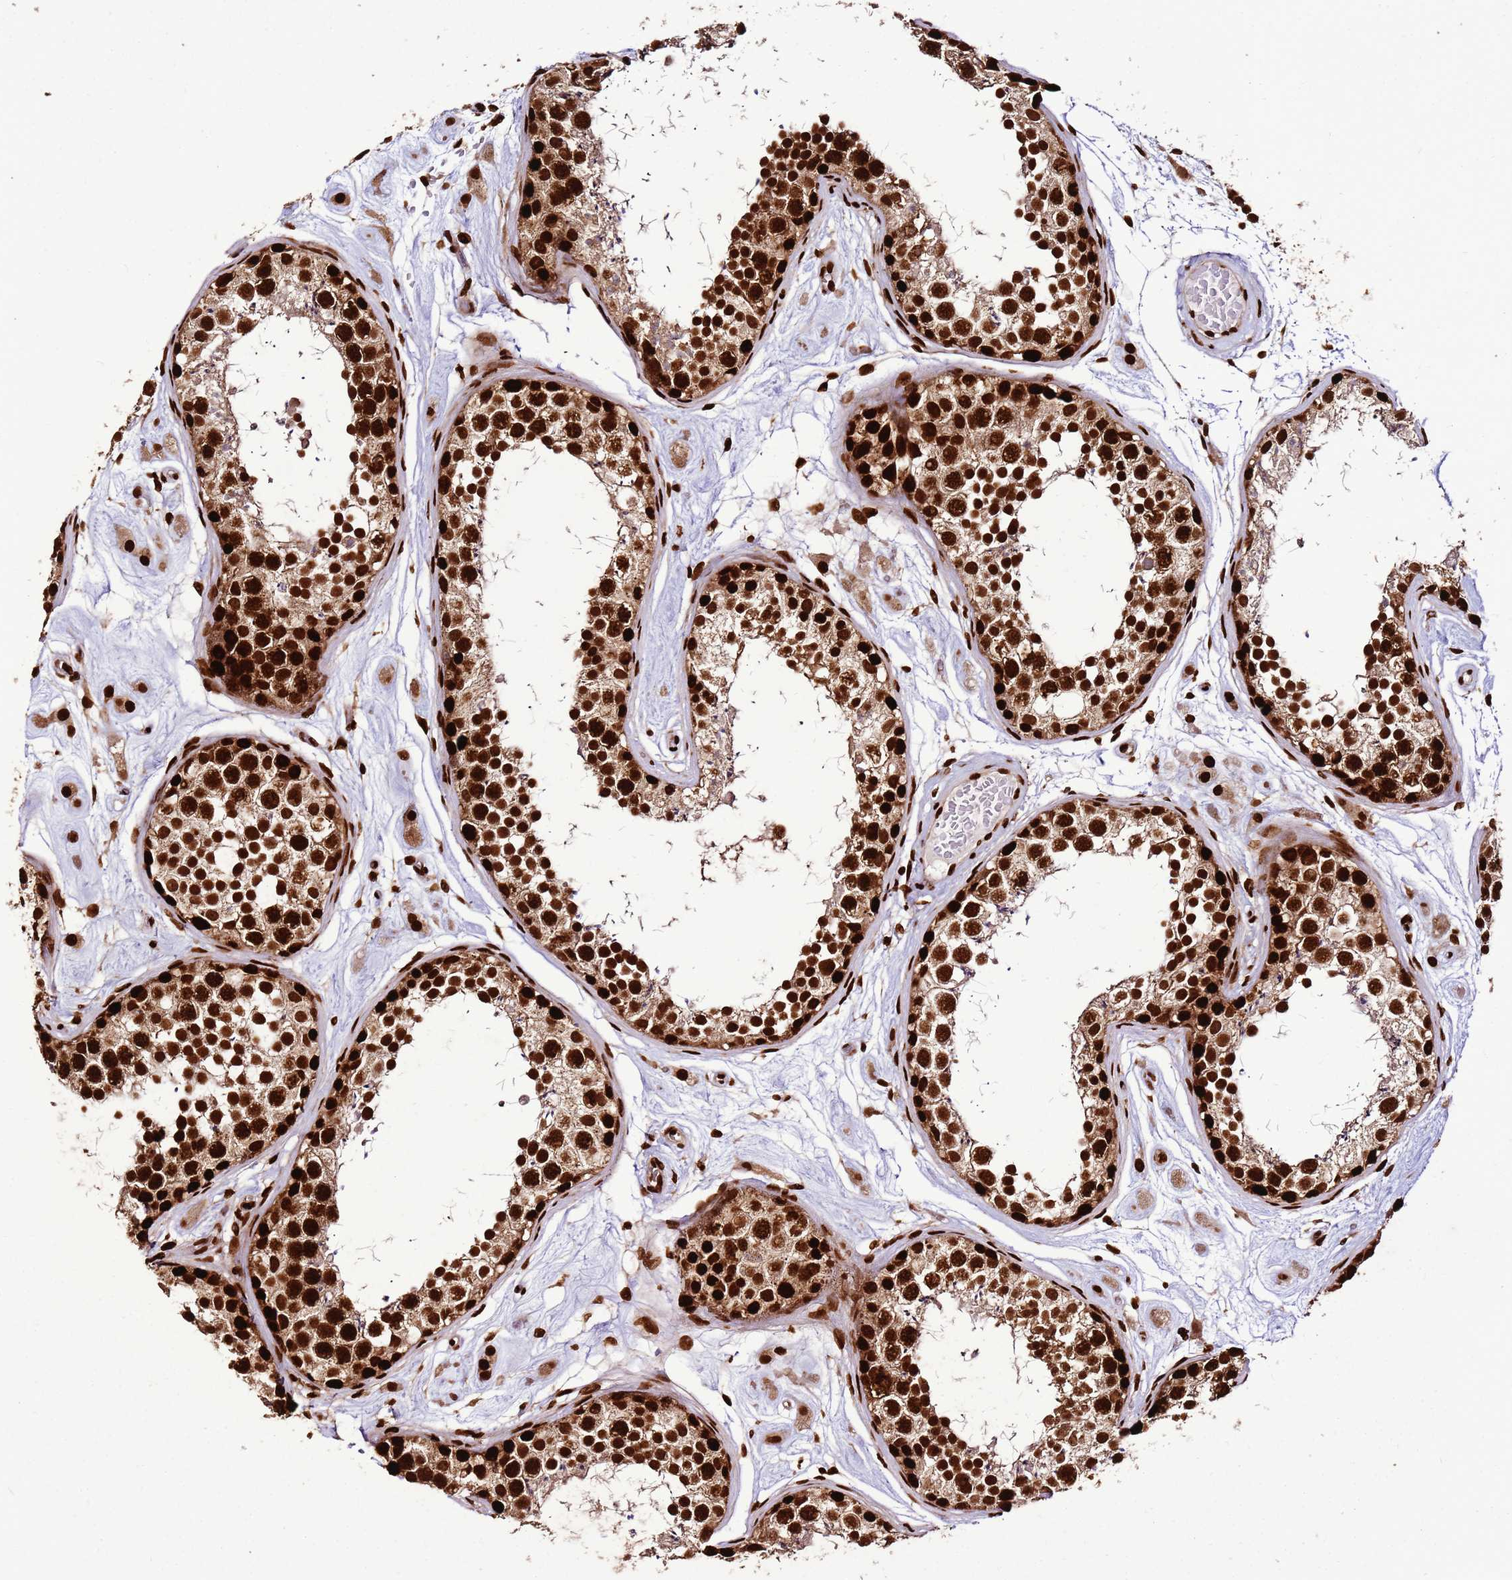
{"staining": {"intensity": "strong", "quantity": ">75%", "location": "cytoplasmic/membranous,nuclear"}, "tissue": "testis", "cell_type": "Cells in seminiferous ducts", "image_type": "normal", "snomed": [{"axis": "morphology", "description": "Normal tissue, NOS"}, {"axis": "topography", "description": "Testis"}], "caption": "Protein staining by IHC shows strong cytoplasmic/membranous,nuclear expression in approximately >75% of cells in seminiferous ducts in benign testis. Nuclei are stained in blue.", "gene": "HNRNPAB", "patient": {"sex": "male", "age": 25}}